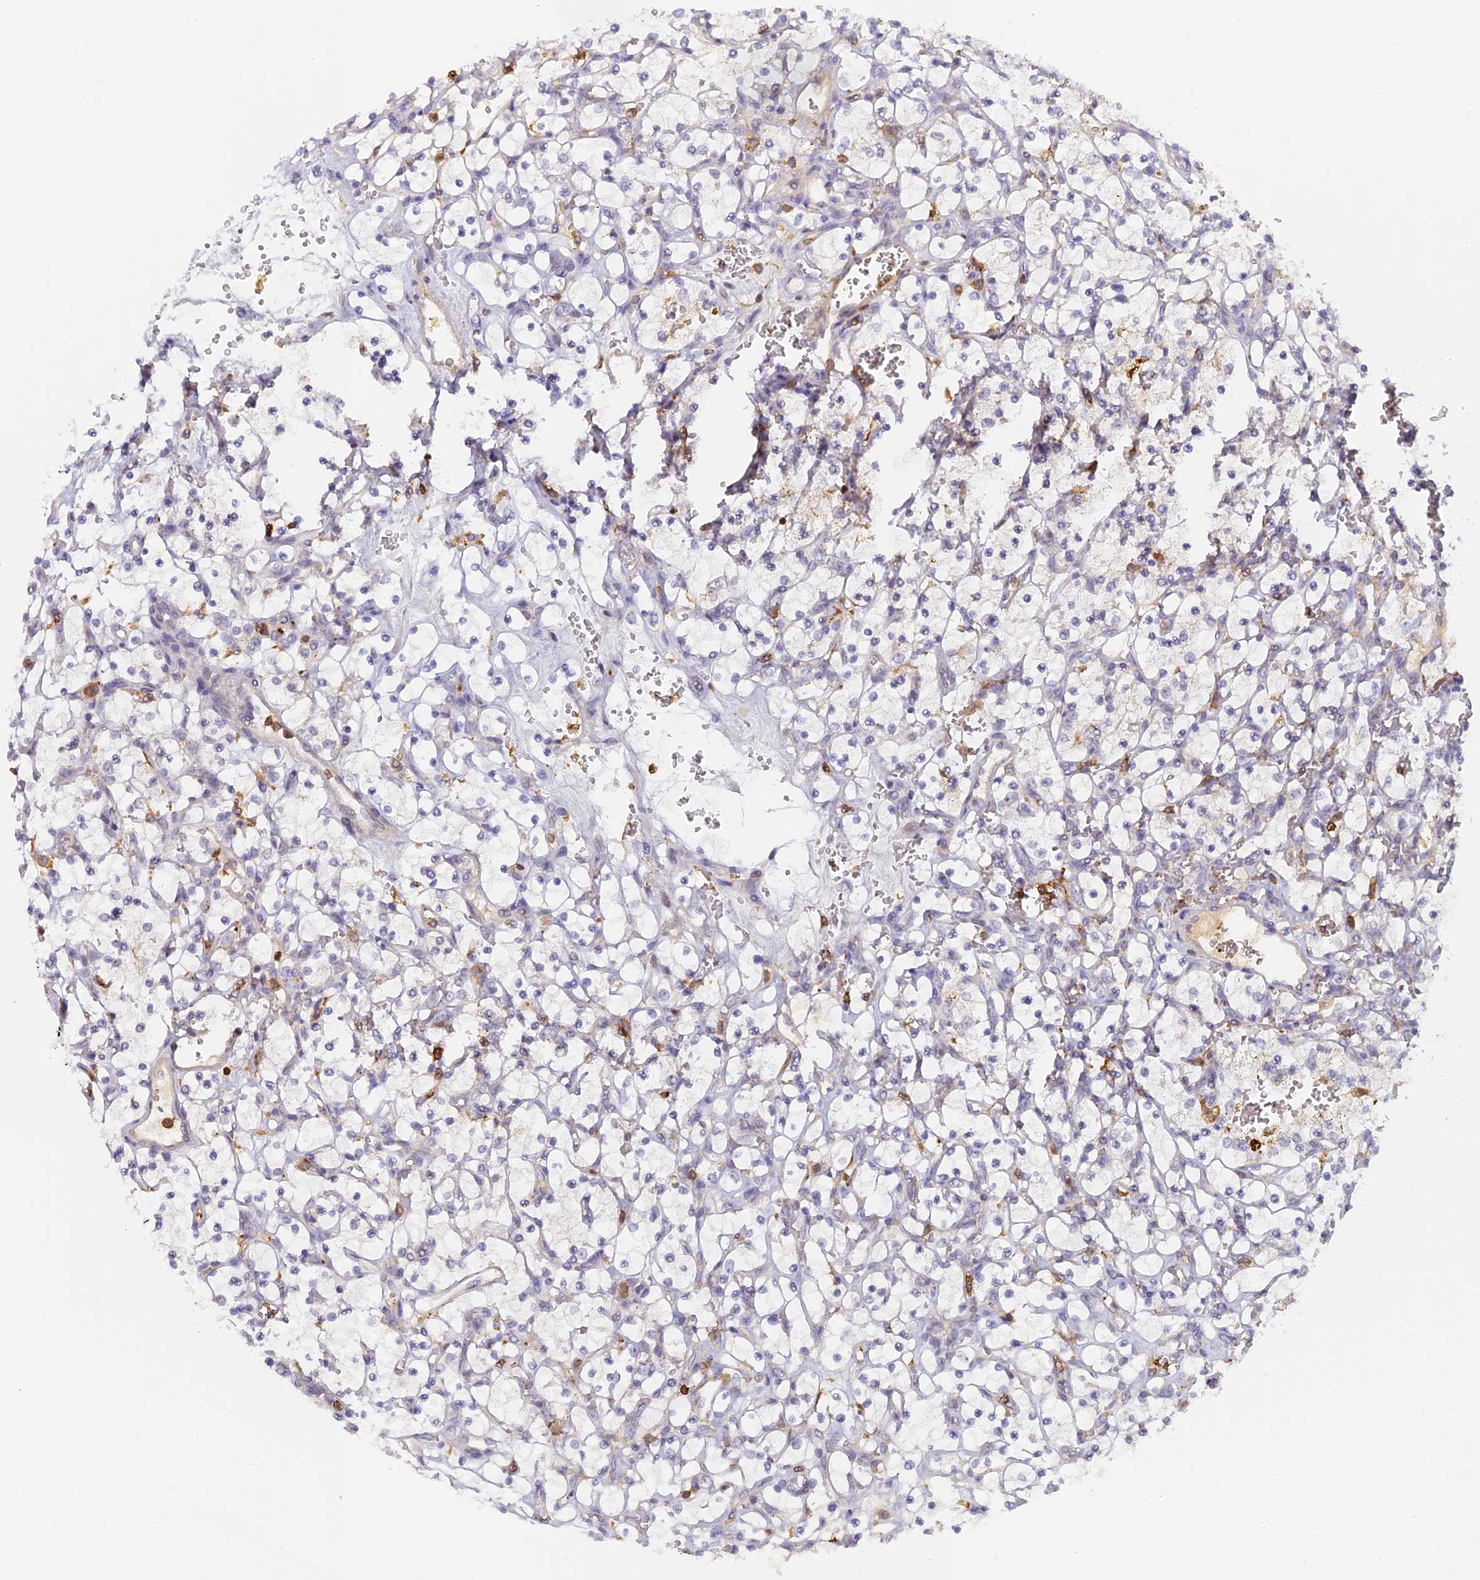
{"staining": {"intensity": "negative", "quantity": "none", "location": "none"}, "tissue": "renal cancer", "cell_type": "Tumor cells", "image_type": "cancer", "snomed": [{"axis": "morphology", "description": "Adenocarcinoma, NOS"}, {"axis": "topography", "description": "Kidney"}], "caption": "Immunohistochemistry (IHC) of human renal adenocarcinoma demonstrates no expression in tumor cells.", "gene": "FYB1", "patient": {"sex": "female", "age": 69}}